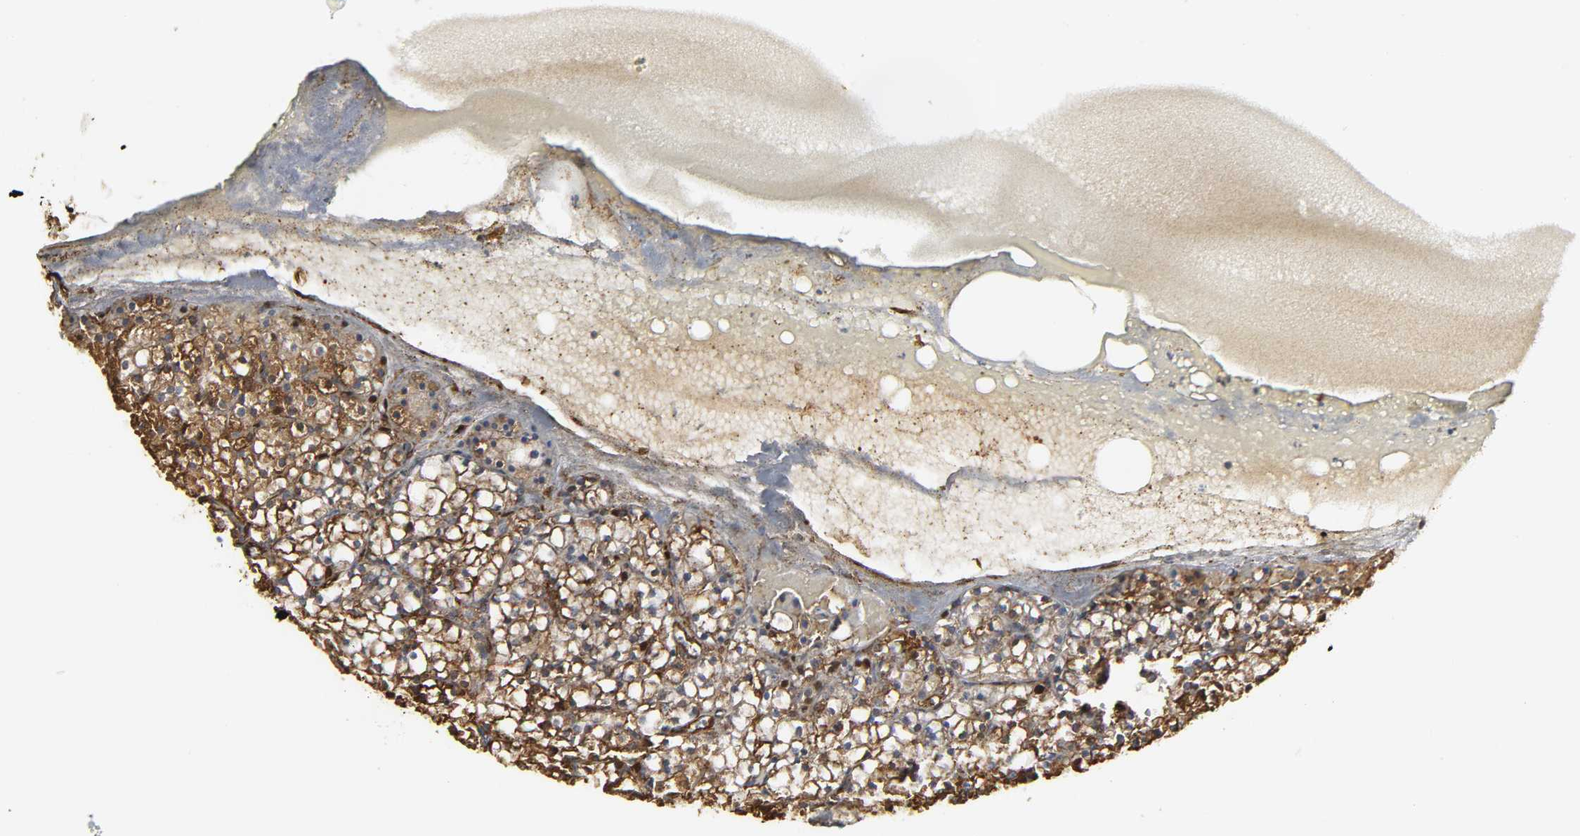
{"staining": {"intensity": "moderate", "quantity": ">75%", "location": "cytoplasmic/membranous,nuclear"}, "tissue": "parathyroid gland", "cell_type": "Glandular cells", "image_type": "normal", "snomed": [{"axis": "morphology", "description": "Normal tissue, NOS"}, {"axis": "topography", "description": "Parathyroid gland"}], "caption": "Immunohistochemical staining of unremarkable parathyroid gland exhibits >75% levels of moderate cytoplasmic/membranous,nuclear protein staining in about >75% of glandular cells.", "gene": "ANXA2", "patient": {"sex": "female", "age": 63}}